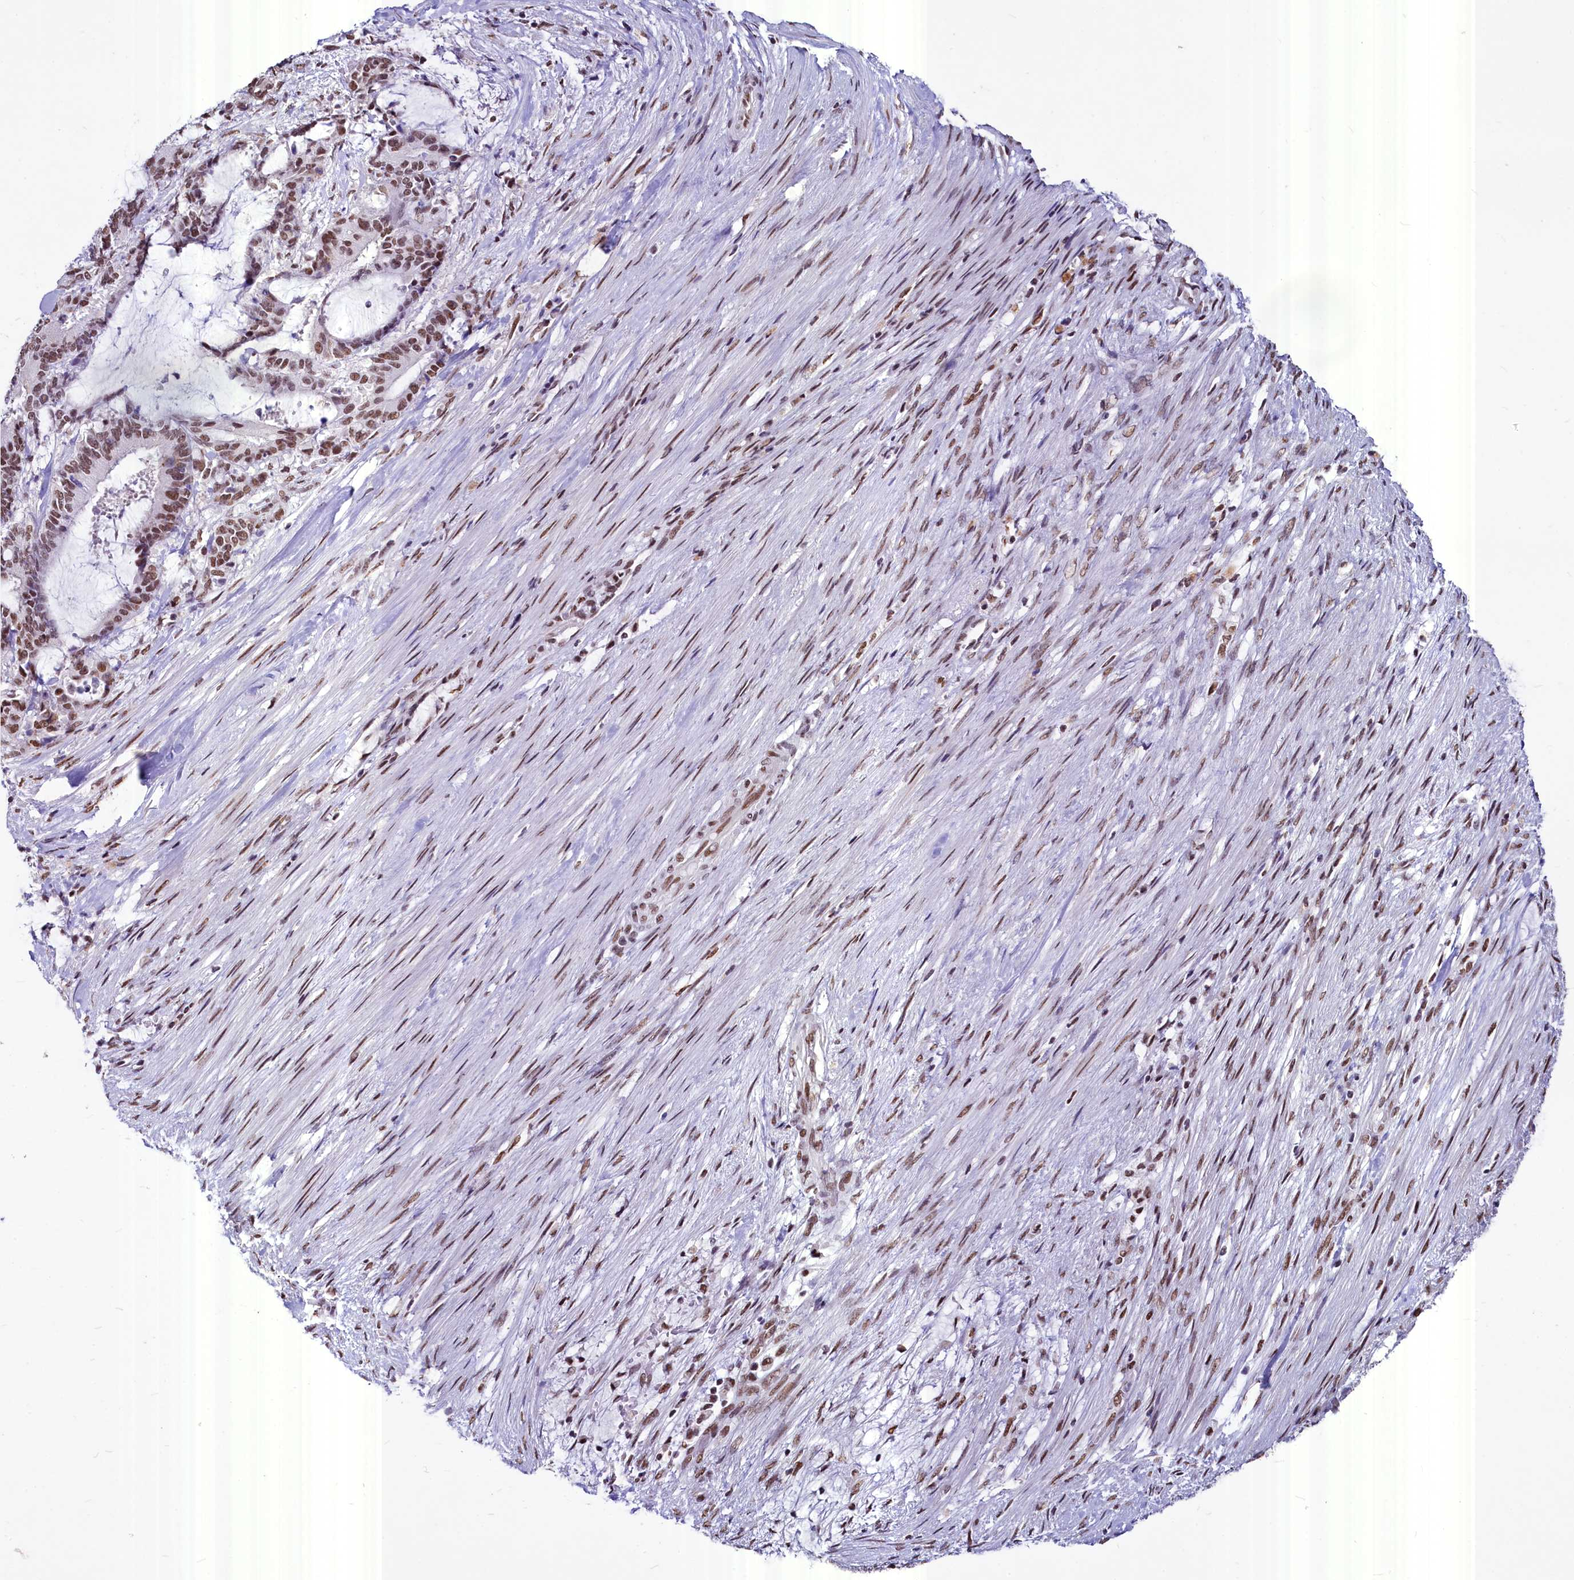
{"staining": {"intensity": "moderate", "quantity": ">75%", "location": "nuclear"}, "tissue": "liver cancer", "cell_type": "Tumor cells", "image_type": "cancer", "snomed": [{"axis": "morphology", "description": "Normal tissue, NOS"}, {"axis": "morphology", "description": "Cholangiocarcinoma"}, {"axis": "topography", "description": "Liver"}, {"axis": "topography", "description": "Peripheral nerve tissue"}], "caption": "Brown immunohistochemical staining in cholangiocarcinoma (liver) reveals moderate nuclear positivity in approximately >75% of tumor cells. The staining was performed using DAB (3,3'-diaminobenzidine), with brown indicating positive protein expression. Nuclei are stained blue with hematoxylin.", "gene": "PARPBP", "patient": {"sex": "female", "age": 73}}